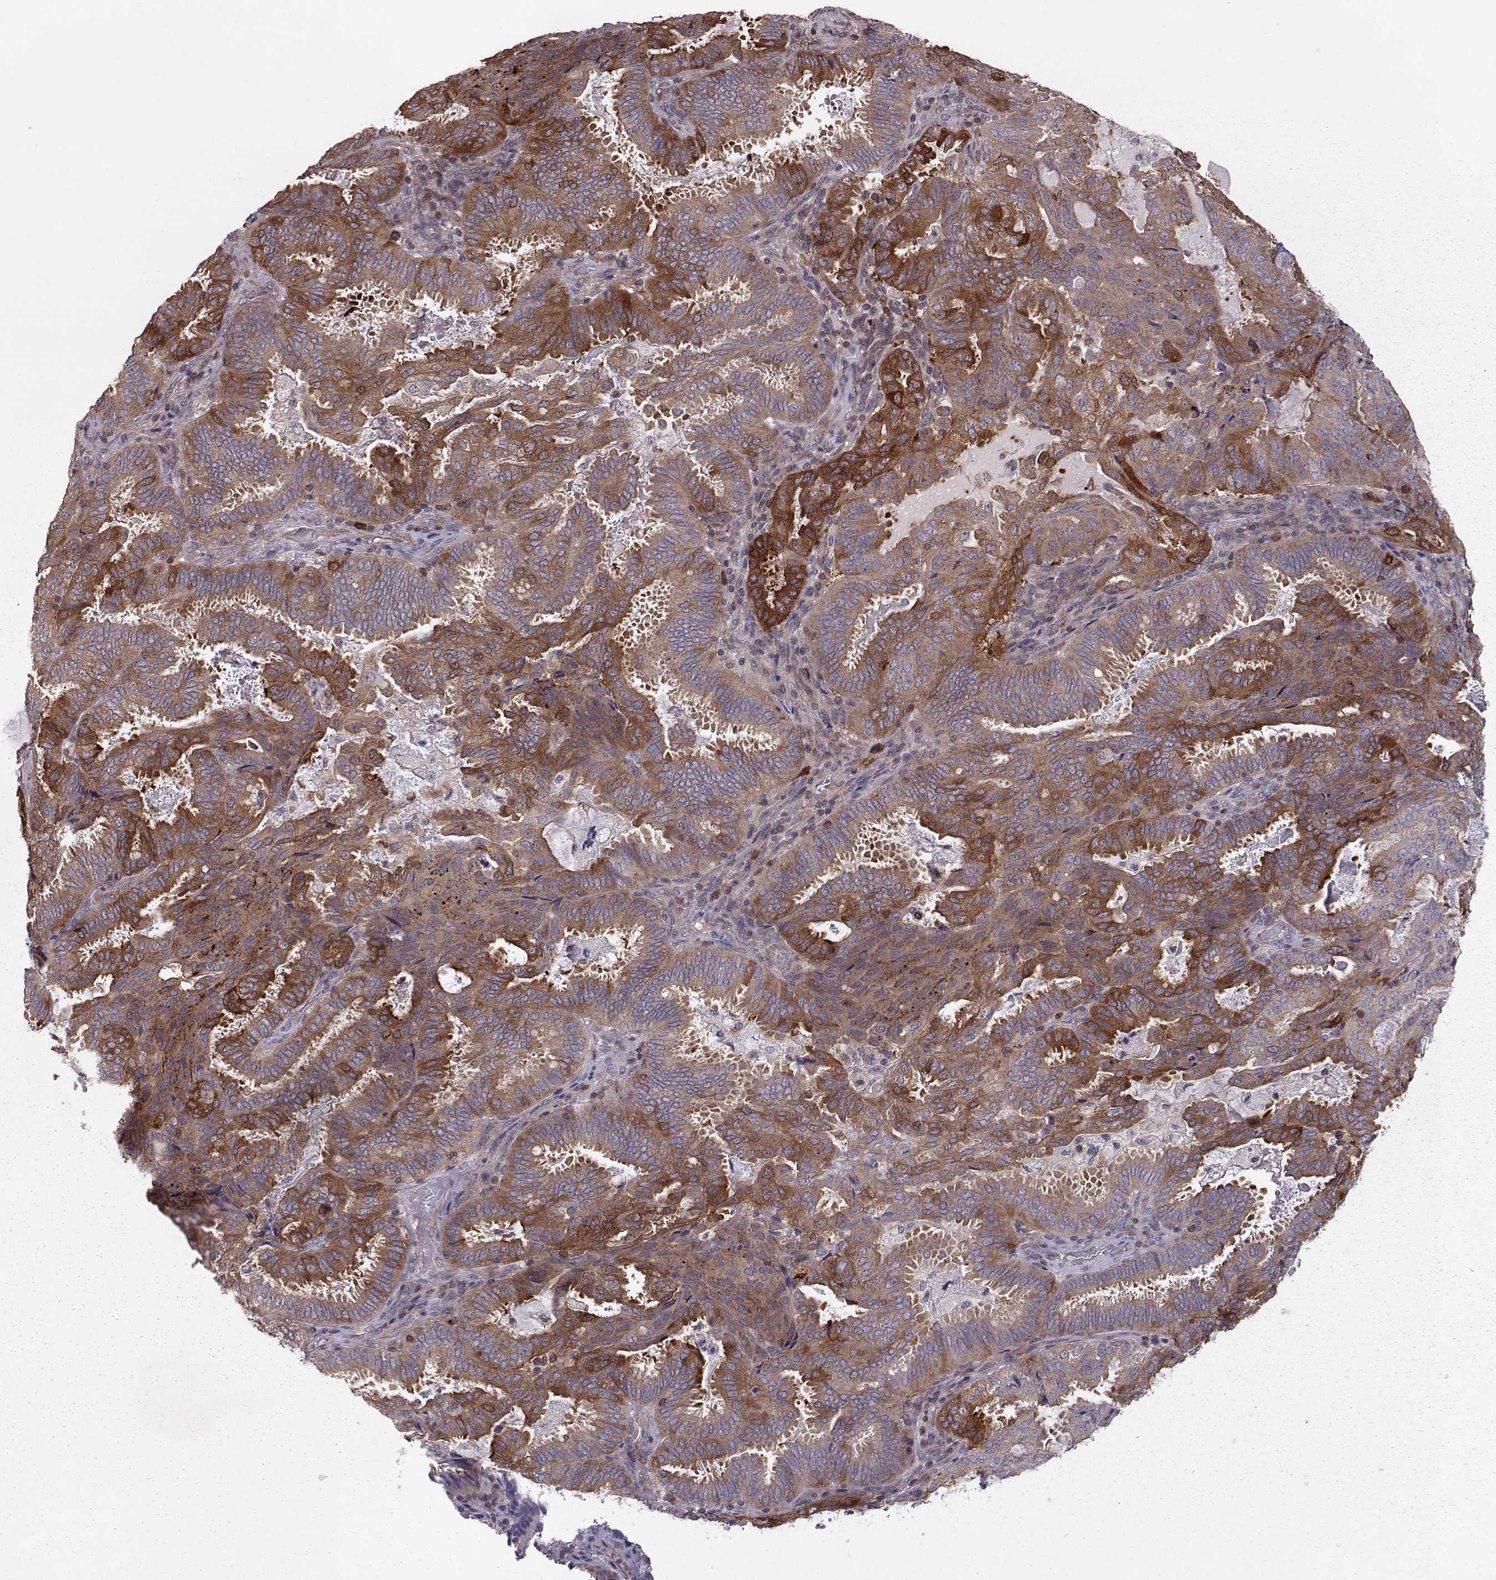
{"staining": {"intensity": "strong", "quantity": ">75%", "location": "cytoplasmic/membranous"}, "tissue": "ovarian cancer", "cell_type": "Tumor cells", "image_type": "cancer", "snomed": [{"axis": "morphology", "description": "Carcinoma, endometroid"}, {"axis": "topography", "description": "Ovary"}], "caption": "A high amount of strong cytoplasmic/membranous expression is identified in about >75% of tumor cells in ovarian endometroid carcinoma tissue. The protein of interest is shown in brown color, while the nuclei are stained blue.", "gene": "RANBP1", "patient": {"sex": "female", "age": 41}}